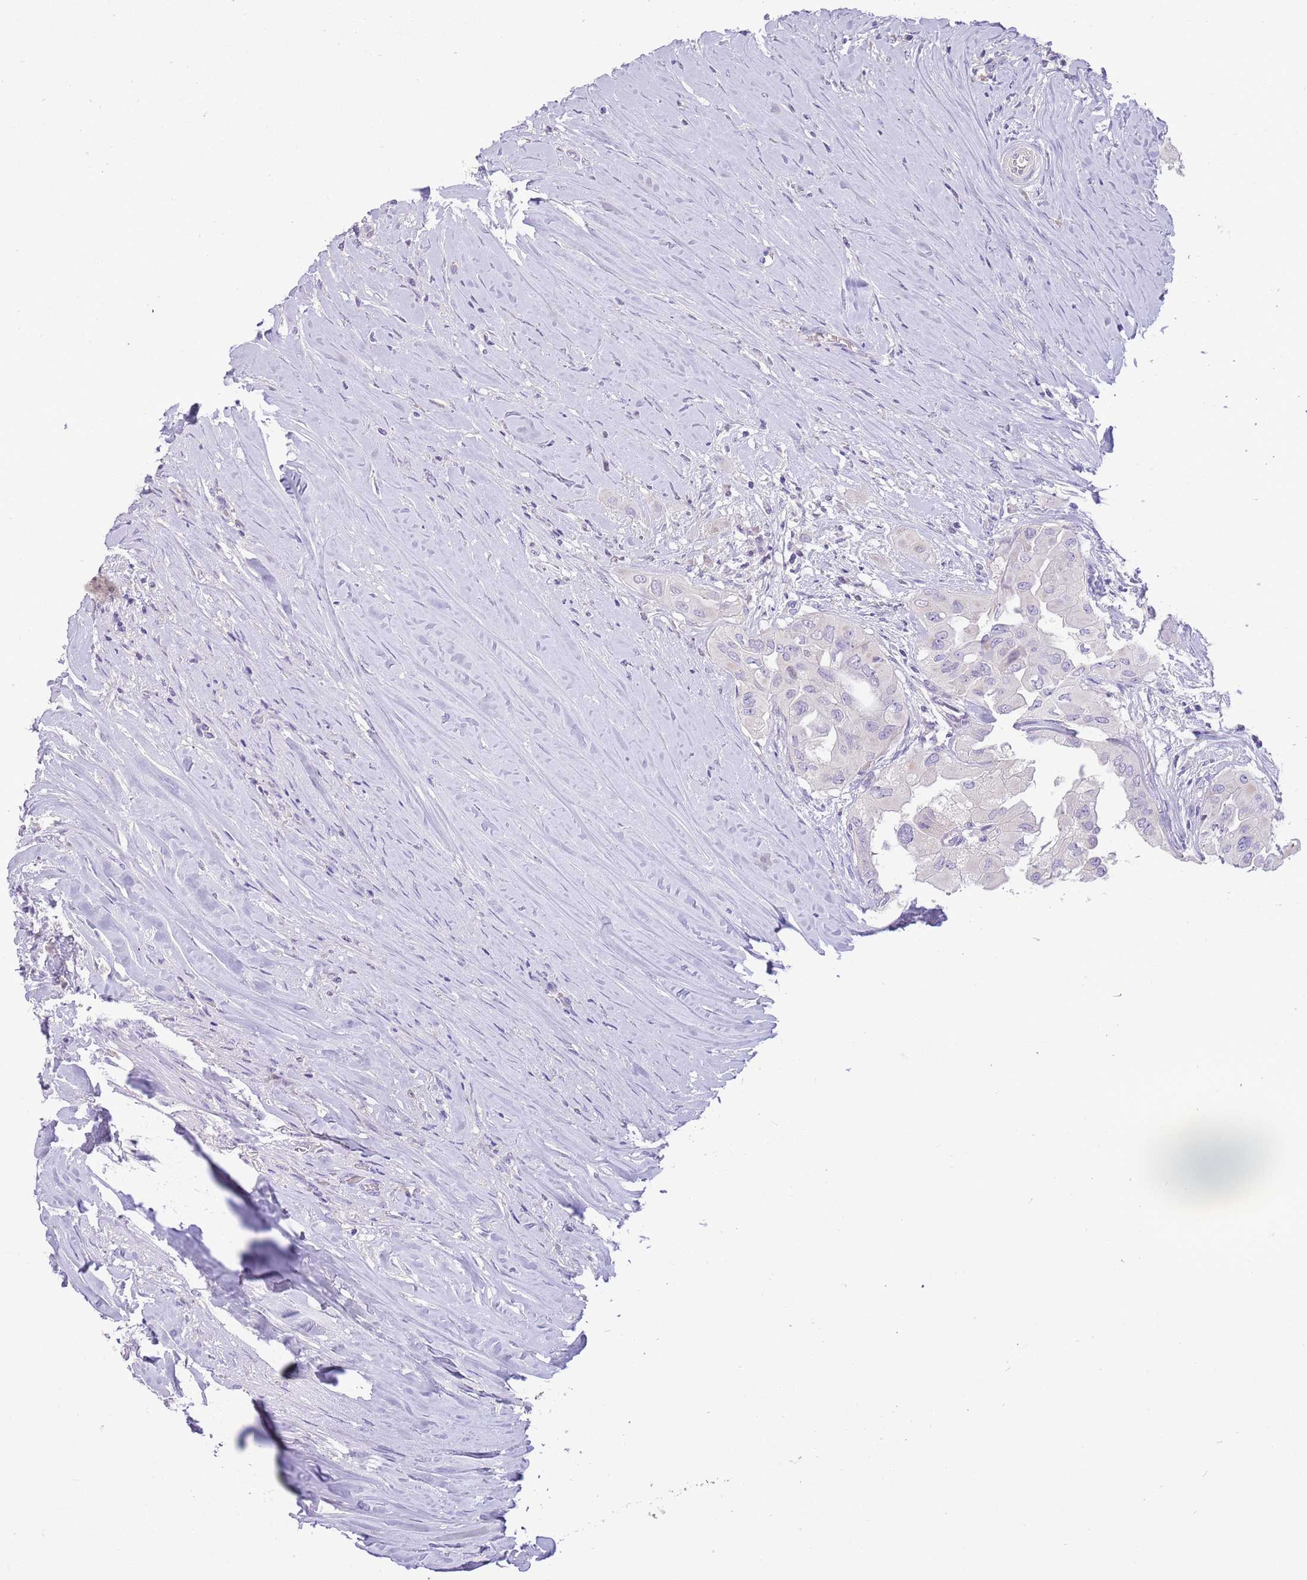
{"staining": {"intensity": "negative", "quantity": "none", "location": "none"}, "tissue": "thyroid cancer", "cell_type": "Tumor cells", "image_type": "cancer", "snomed": [{"axis": "morphology", "description": "Papillary adenocarcinoma, NOS"}, {"axis": "topography", "description": "Thyroid gland"}], "caption": "High magnification brightfield microscopy of thyroid cancer (papillary adenocarcinoma) stained with DAB (brown) and counterstained with hematoxylin (blue): tumor cells show no significant positivity.", "gene": "SFTPA1", "patient": {"sex": "female", "age": 59}}